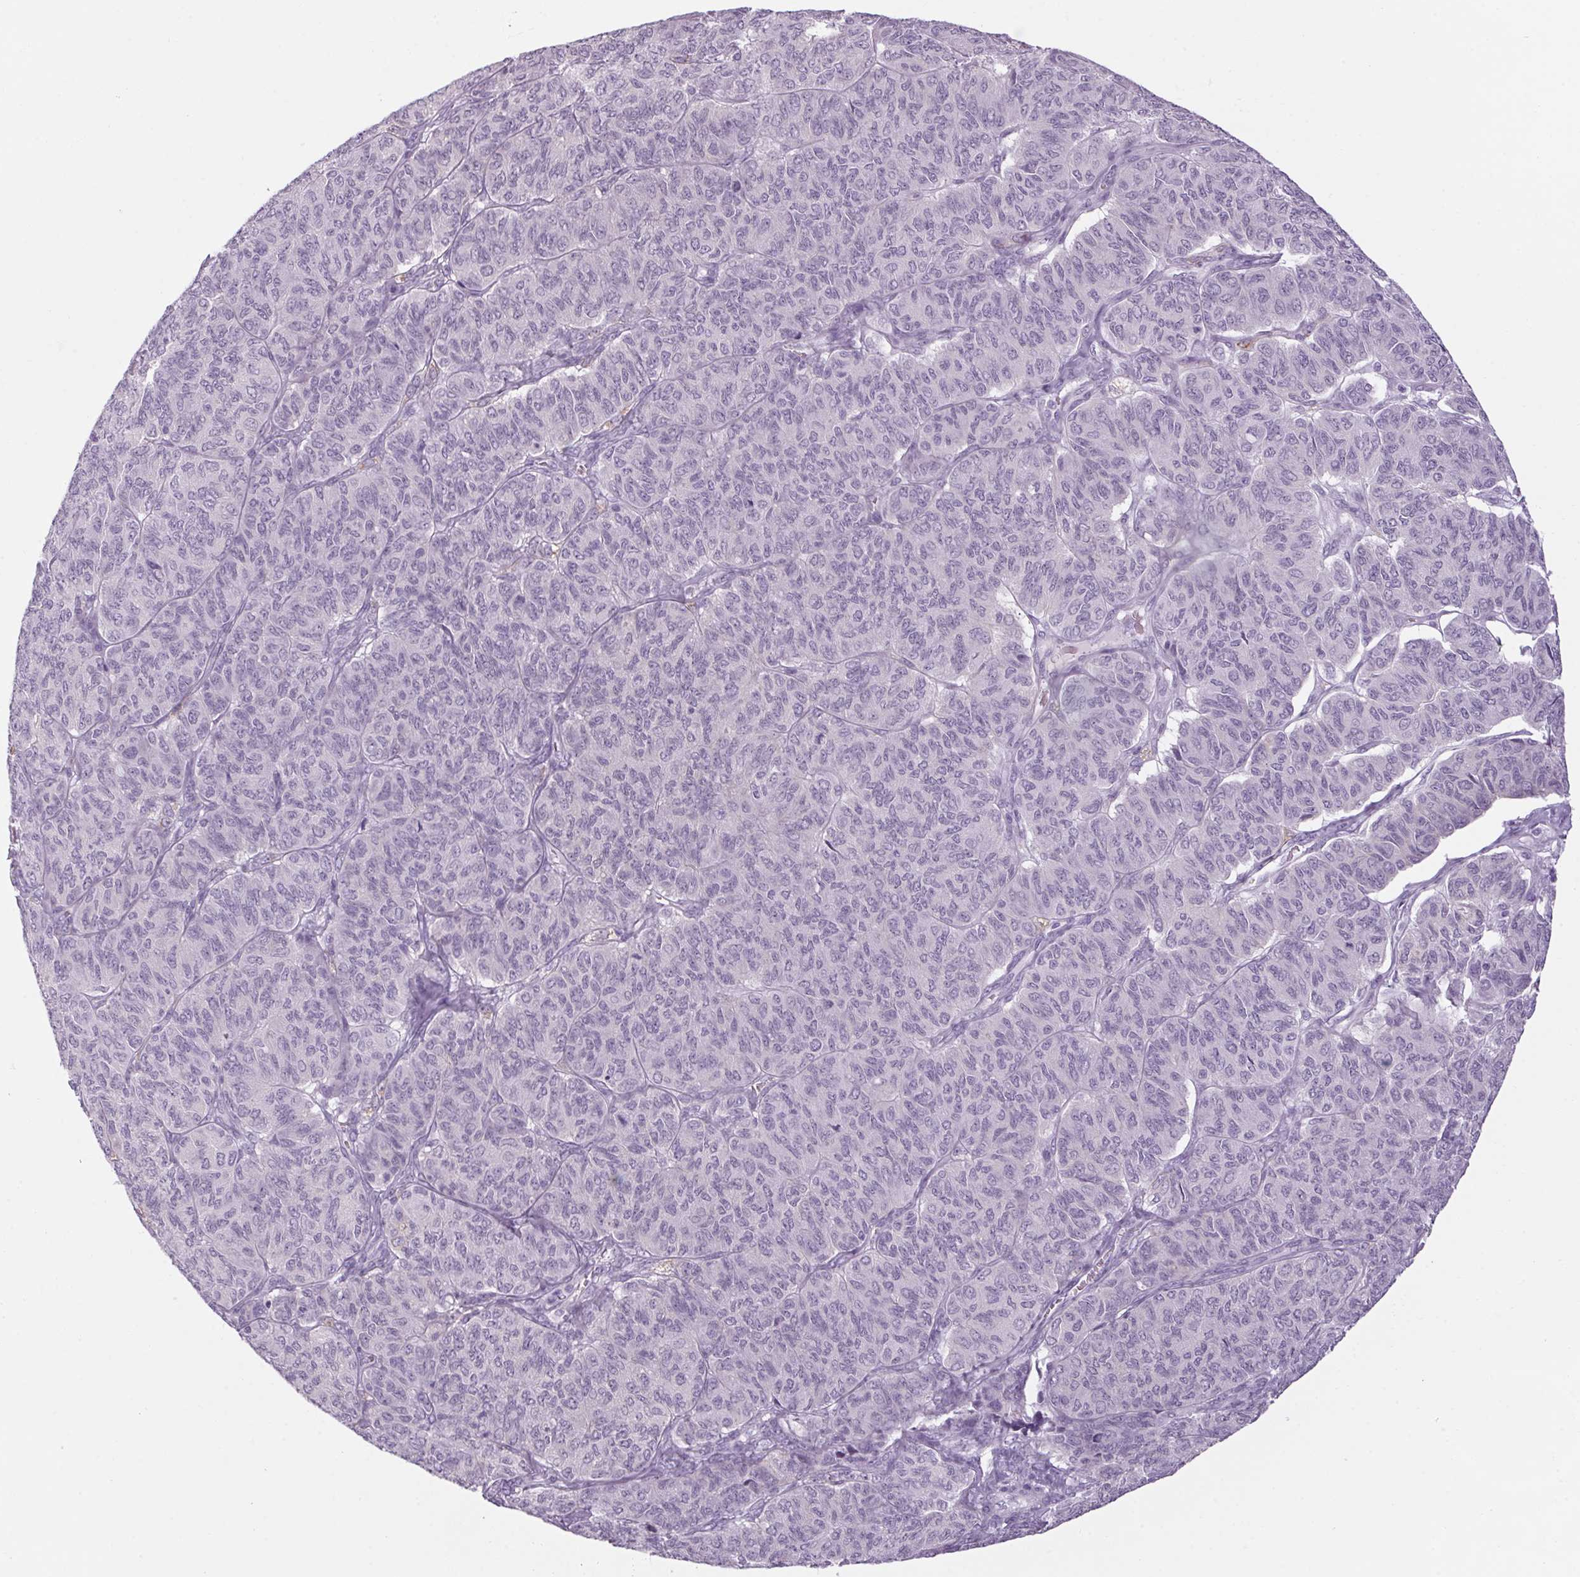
{"staining": {"intensity": "negative", "quantity": "none", "location": "none"}, "tissue": "ovarian cancer", "cell_type": "Tumor cells", "image_type": "cancer", "snomed": [{"axis": "morphology", "description": "Carcinoma, endometroid"}, {"axis": "topography", "description": "Ovary"}], "caption": "There is no significant positivity in tumor cells of ovarian endometroid carcinoma. The staining is performed using DAB brown chromogen with nuclei counter-stained in using hematoxylin.", "gene": "RPTN", "patient": {"sex": "female", "age": 80}}